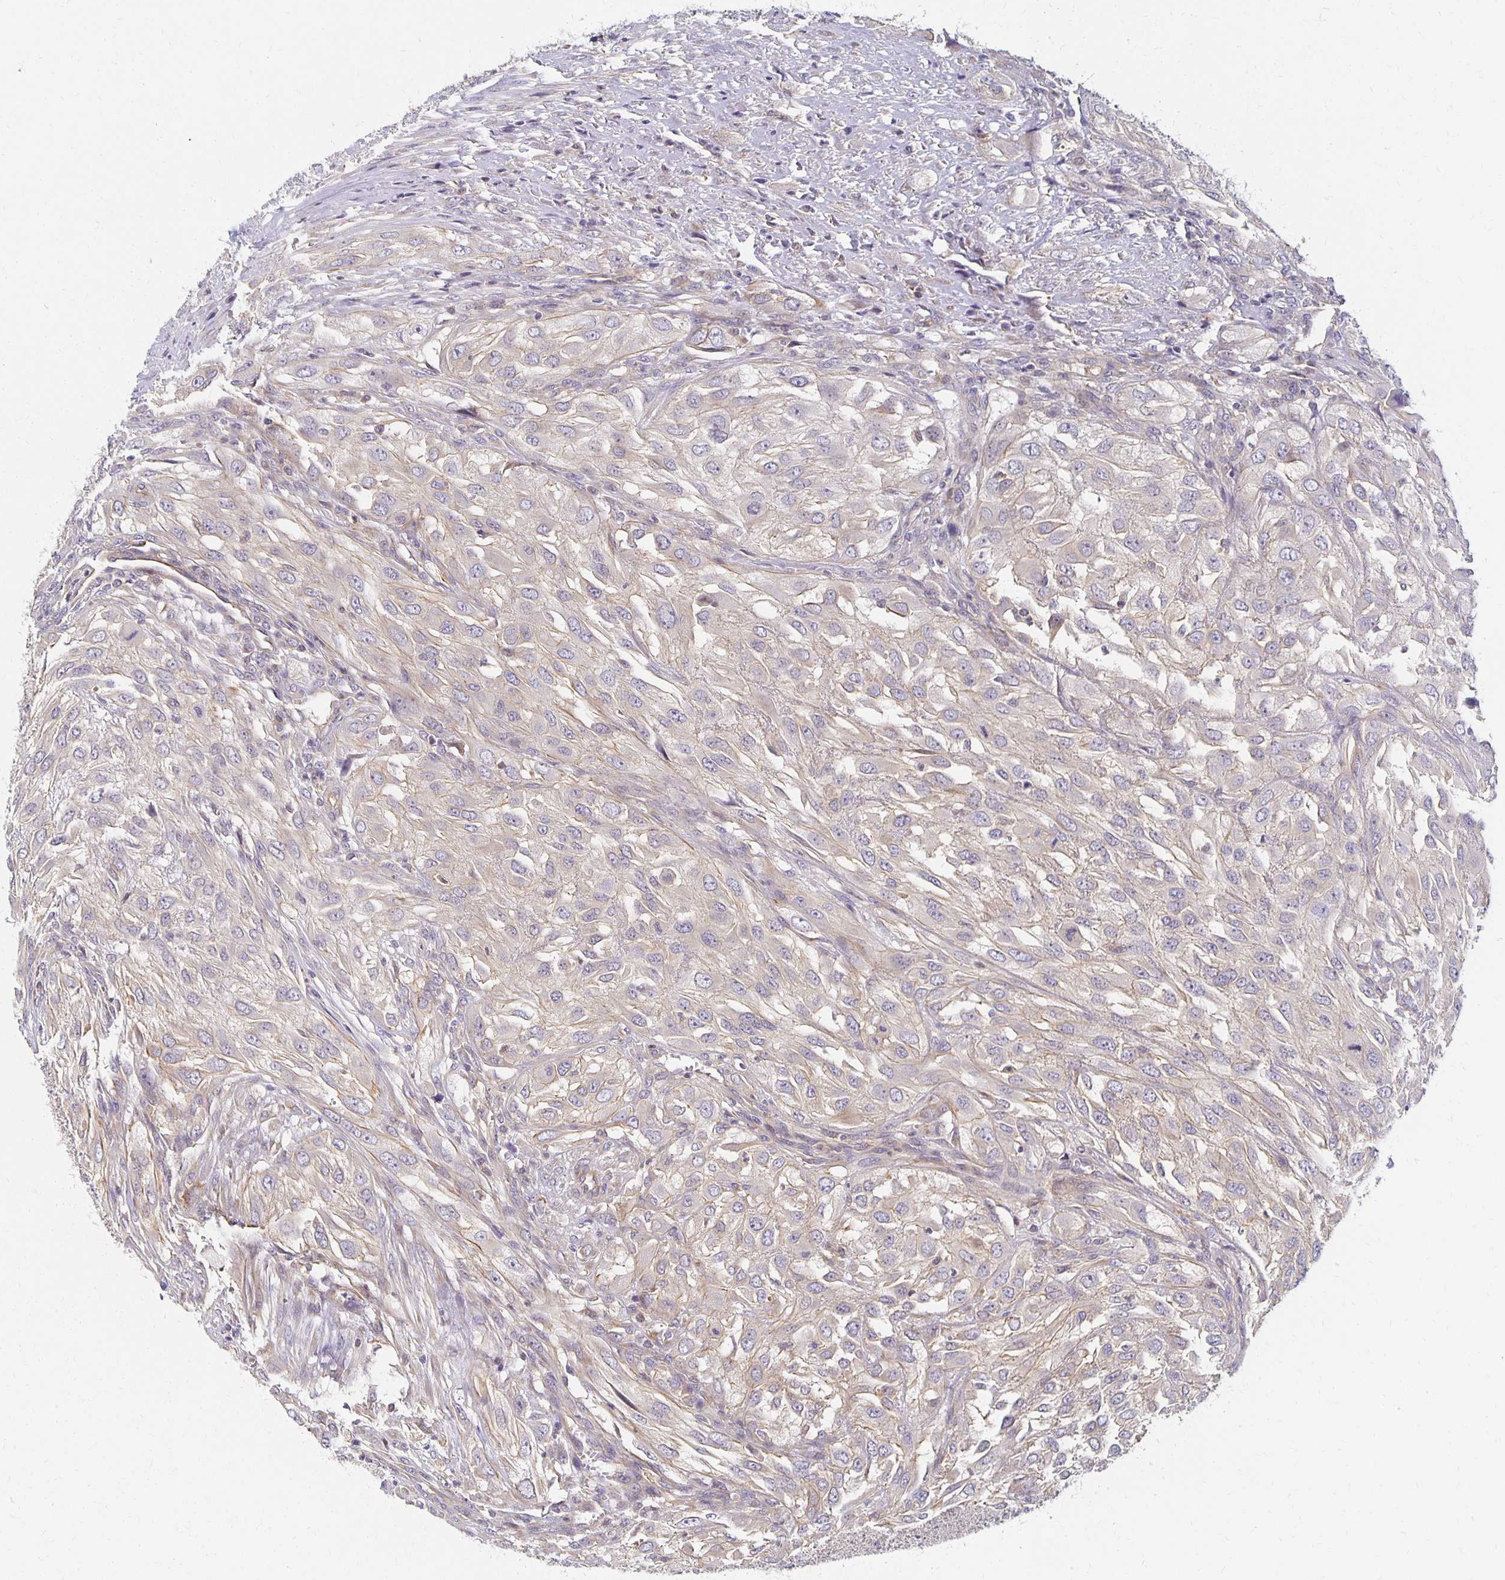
{"staining": {"intensity": "weak", "quantity": "<25%", "location": "cytoplasmic/membranous"}, "tissue": "urothelial cancer", "cell_type": "Tumor cells", "image_type": "cancer", "snomed": [{"axis": "morphology", "description": "Urothelial carcinoma, High grade"}, {"axis": "topography", "description": "Urinary bladder"}], "caption": "Tumor cells are negative for protein expression in human urothelial carcinoma (high-grade). (Stains: DAB (3,3'-diaminobenzidine) IHC with hematoxylin counter stain, Microscopy: brightfield microscopy at high magnification).", "gene": "SORL1", "patient": {"sex": "male", "age": 67}}